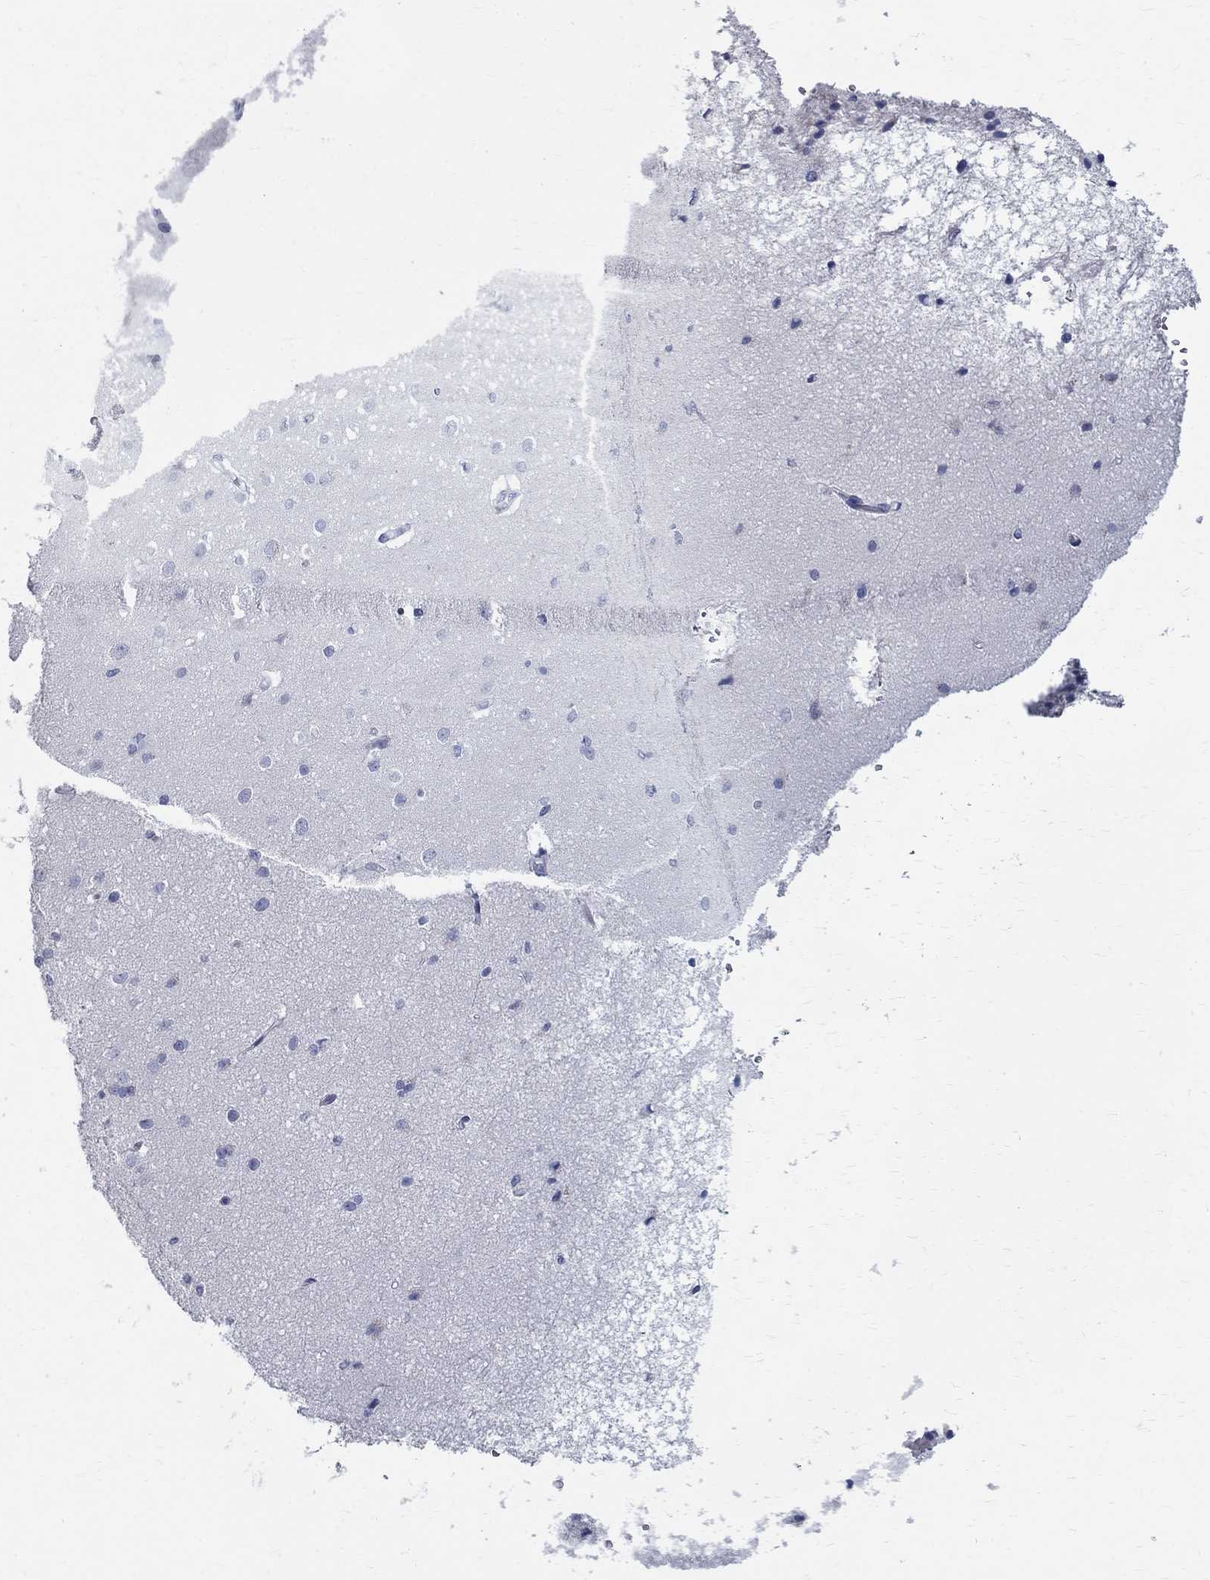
{"staining": {"intensity": "negative", "quantity": "none", "location": "none"}, "tissue": "cerebral cortex", "cell_type": "Endothelial cells", "image_type": "normal", "snomed": [{"axis": "morphology", "description": "Normal tissue, NOS"}, {"axis": "topography", "description": "Cerebral cortex"}], "caption": "High magnification brightfield microscopy of normal cerebral cortex stained with DAB (brown) and counterstained with hematoxylin (blue): endothelial cells show no significant positivity. Brightfield microscopy of IHC stained with DAB (3,3'-diaminobenzidine) (brown) and hematoxylin (blue), captured at high magnification.", "gene": "TGM4", "patient": {"sex": "male", "age": 37}}